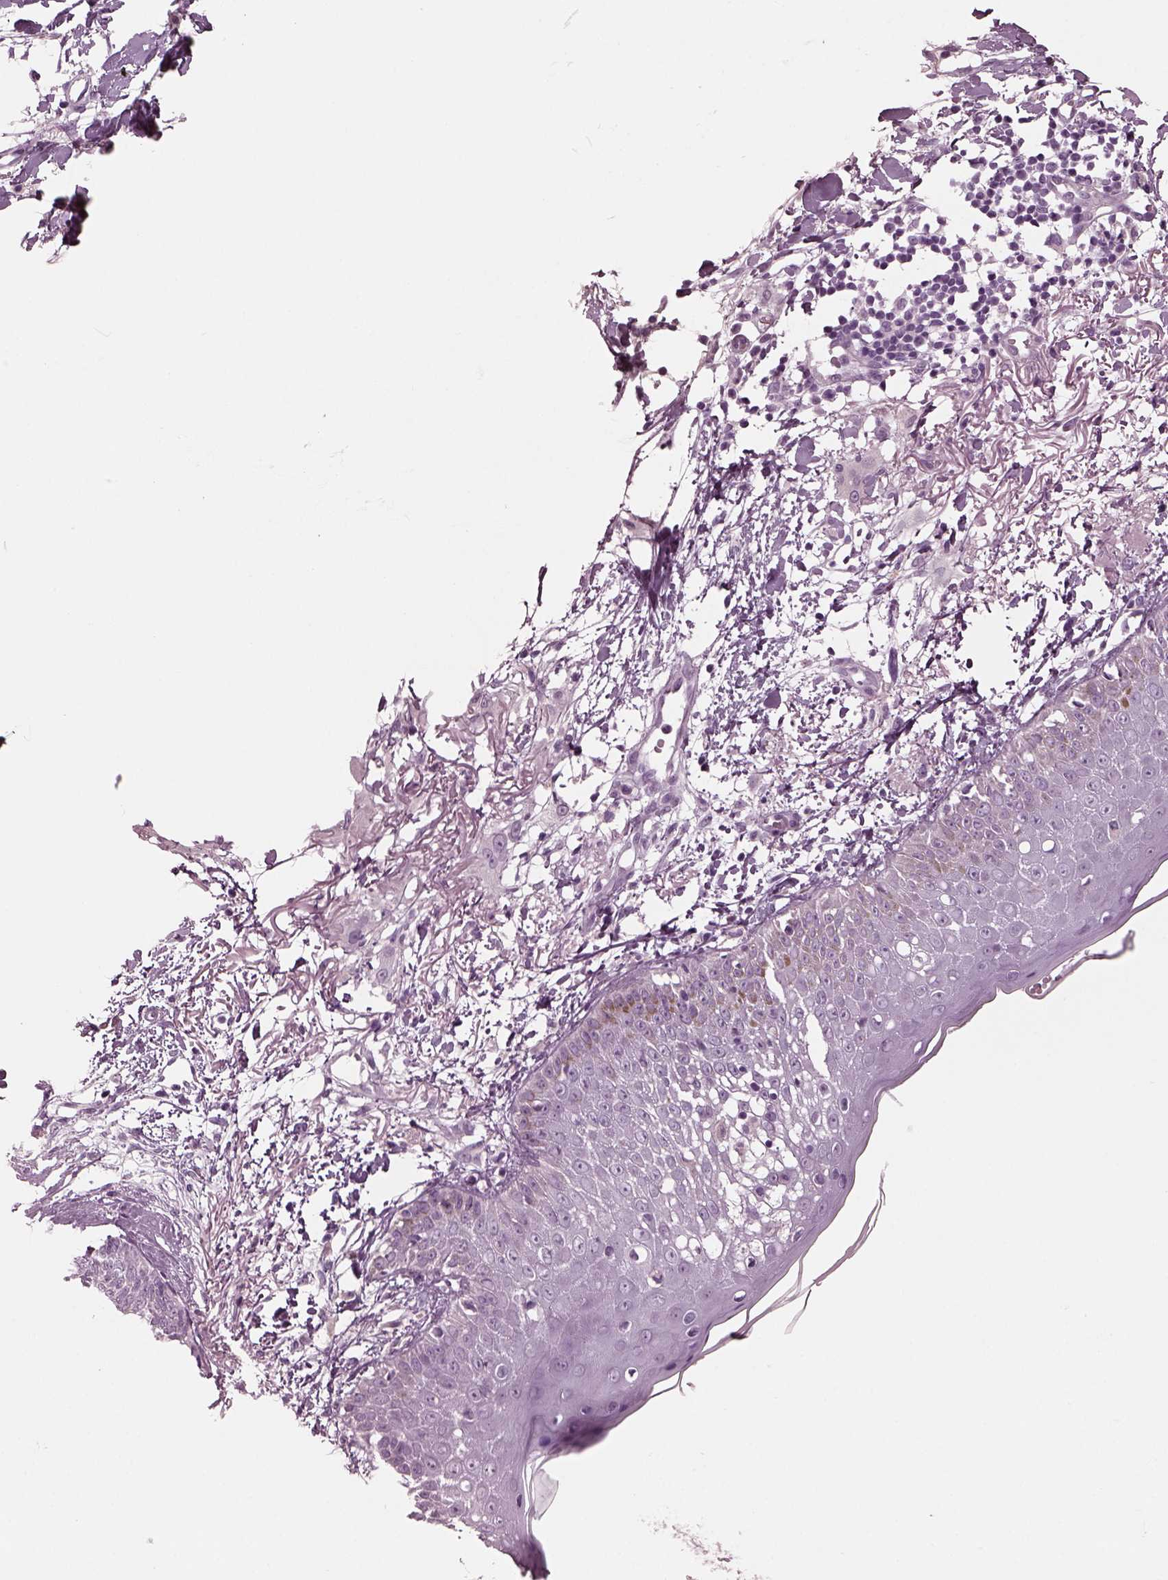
{"staining": {"intensity": "negative", "quantity": "none", "location": "none"}, "tissue": "skin cancer", "cell_type": "Tumor cells", "image_type": "cancer", "snomed": [{"axis": "morphology", "description": "Normal tissue, NOS"}, {"axis": "morphology", "description": "Basal cell carcinoma"}, {"axis": "topography", "description": "Skin"}], "caption": "The photomicrograph exhibits no staining of tumor cells in basal cell carcinoma (skin). (DAB (3,3'-diaminobenzidine) immunohistochemistry with hematoxylin counter stain).", "gene": "MIB2", "patient": {"sex": "male", "age": 84}}